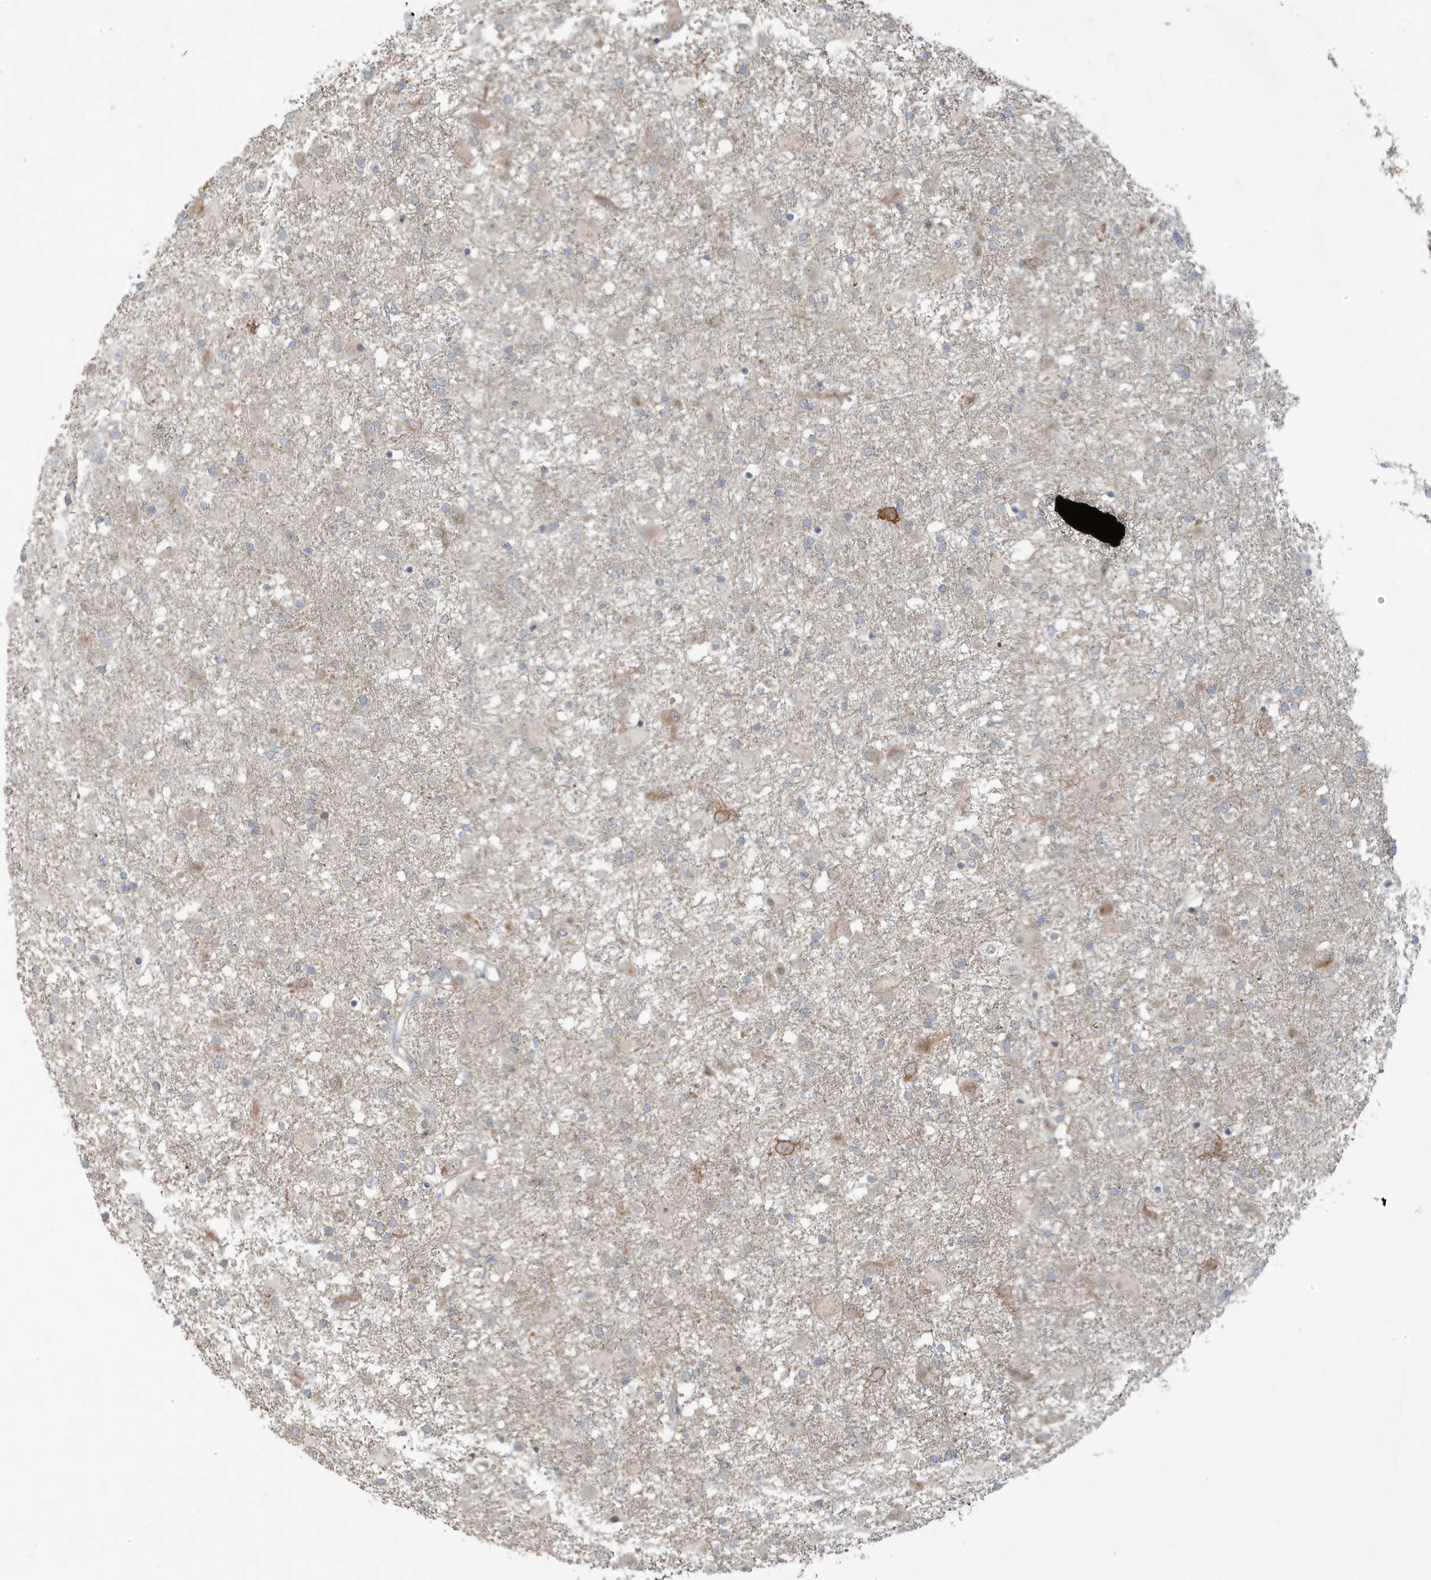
{"staining": {"intensity": "negative", "quantity": "none", "location": "none"}, "tissue": "glioma", "cell_type": "Tumor cells", "image_type": "cancer", "snomed": [{"axis": "morphology", "description": "Glioma, malignant, Low grade"}, {"axis": "topography", "description": "Brain"}], "caption": "IHC histopathology image of neoplastic tissue: glioma stained with DAB (3,3'-diaminobenzidine) displays no significant protein staining in tumor cells. (Stains: DAB (3,3'-diaminobenzidine) IHC with hematoxylin counter stain, Microscopy: brightfield microscopy at high magnification).", "gene": "PRRT3", "patient": {"sex": "male", "age": 65}}